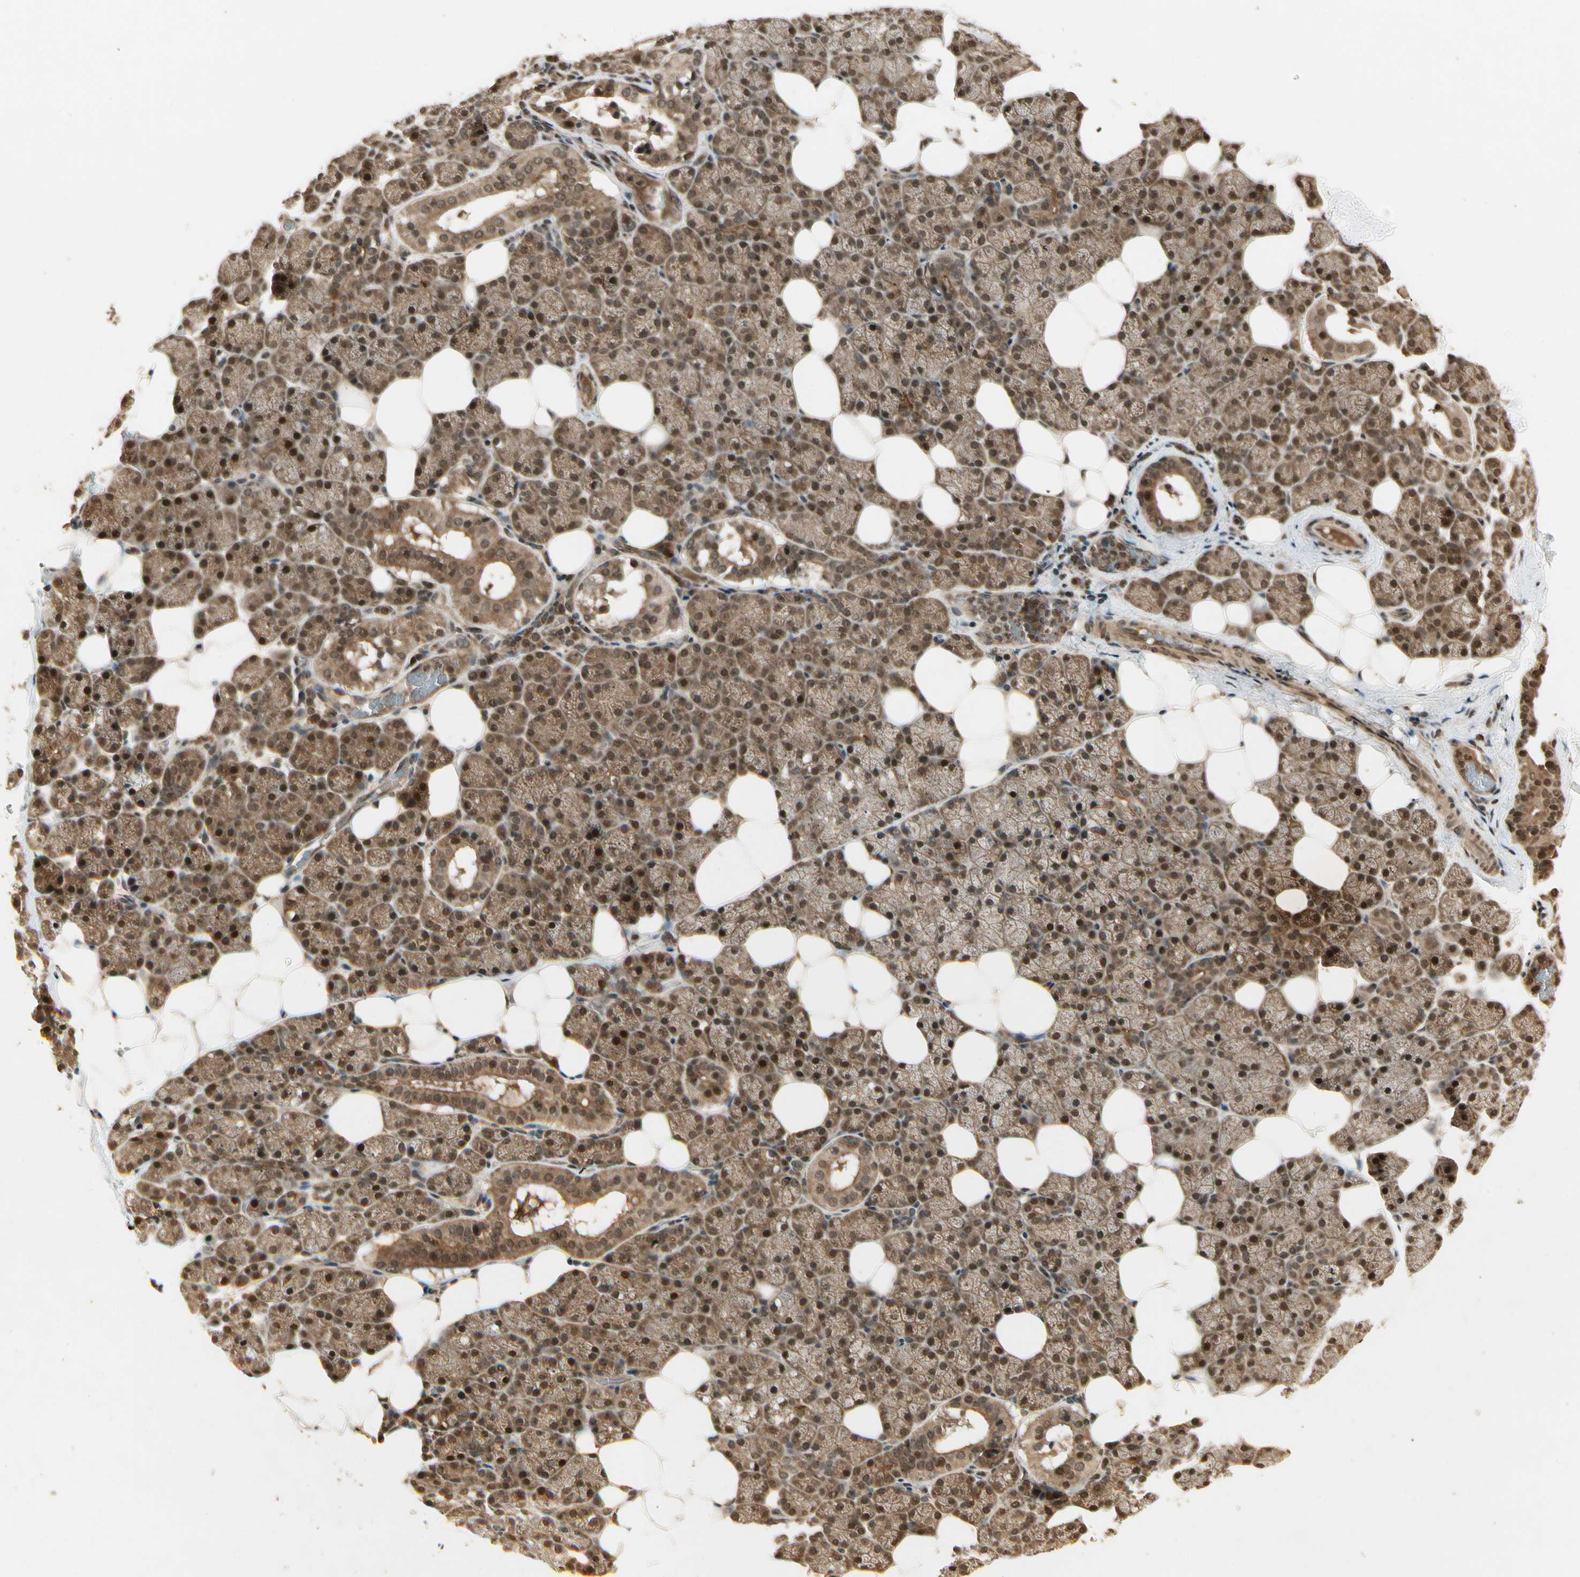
{"staining": {"intensity": "strong", "quantity": ">75%", "location": "cytoplasmic/membranous,nuclear"}, "tissue": "salivary gland", "cell_type": "Glandular cells", "image_type": "normal", "snomed": [{"axis": "morphology", "description": "Normal tissue, NOS"}, {"axis": "topography", "description": "Lymph node"}, {"axis": "topography", "description": "Salivary gland"}], "caption": "A brown stain shows strong cytoplasmic/membranous,nuclear staining of a protein in glandular cells of normal salivary gland.", "gene": "RFFL", "patient": {"sex": "male", "age": 8}}